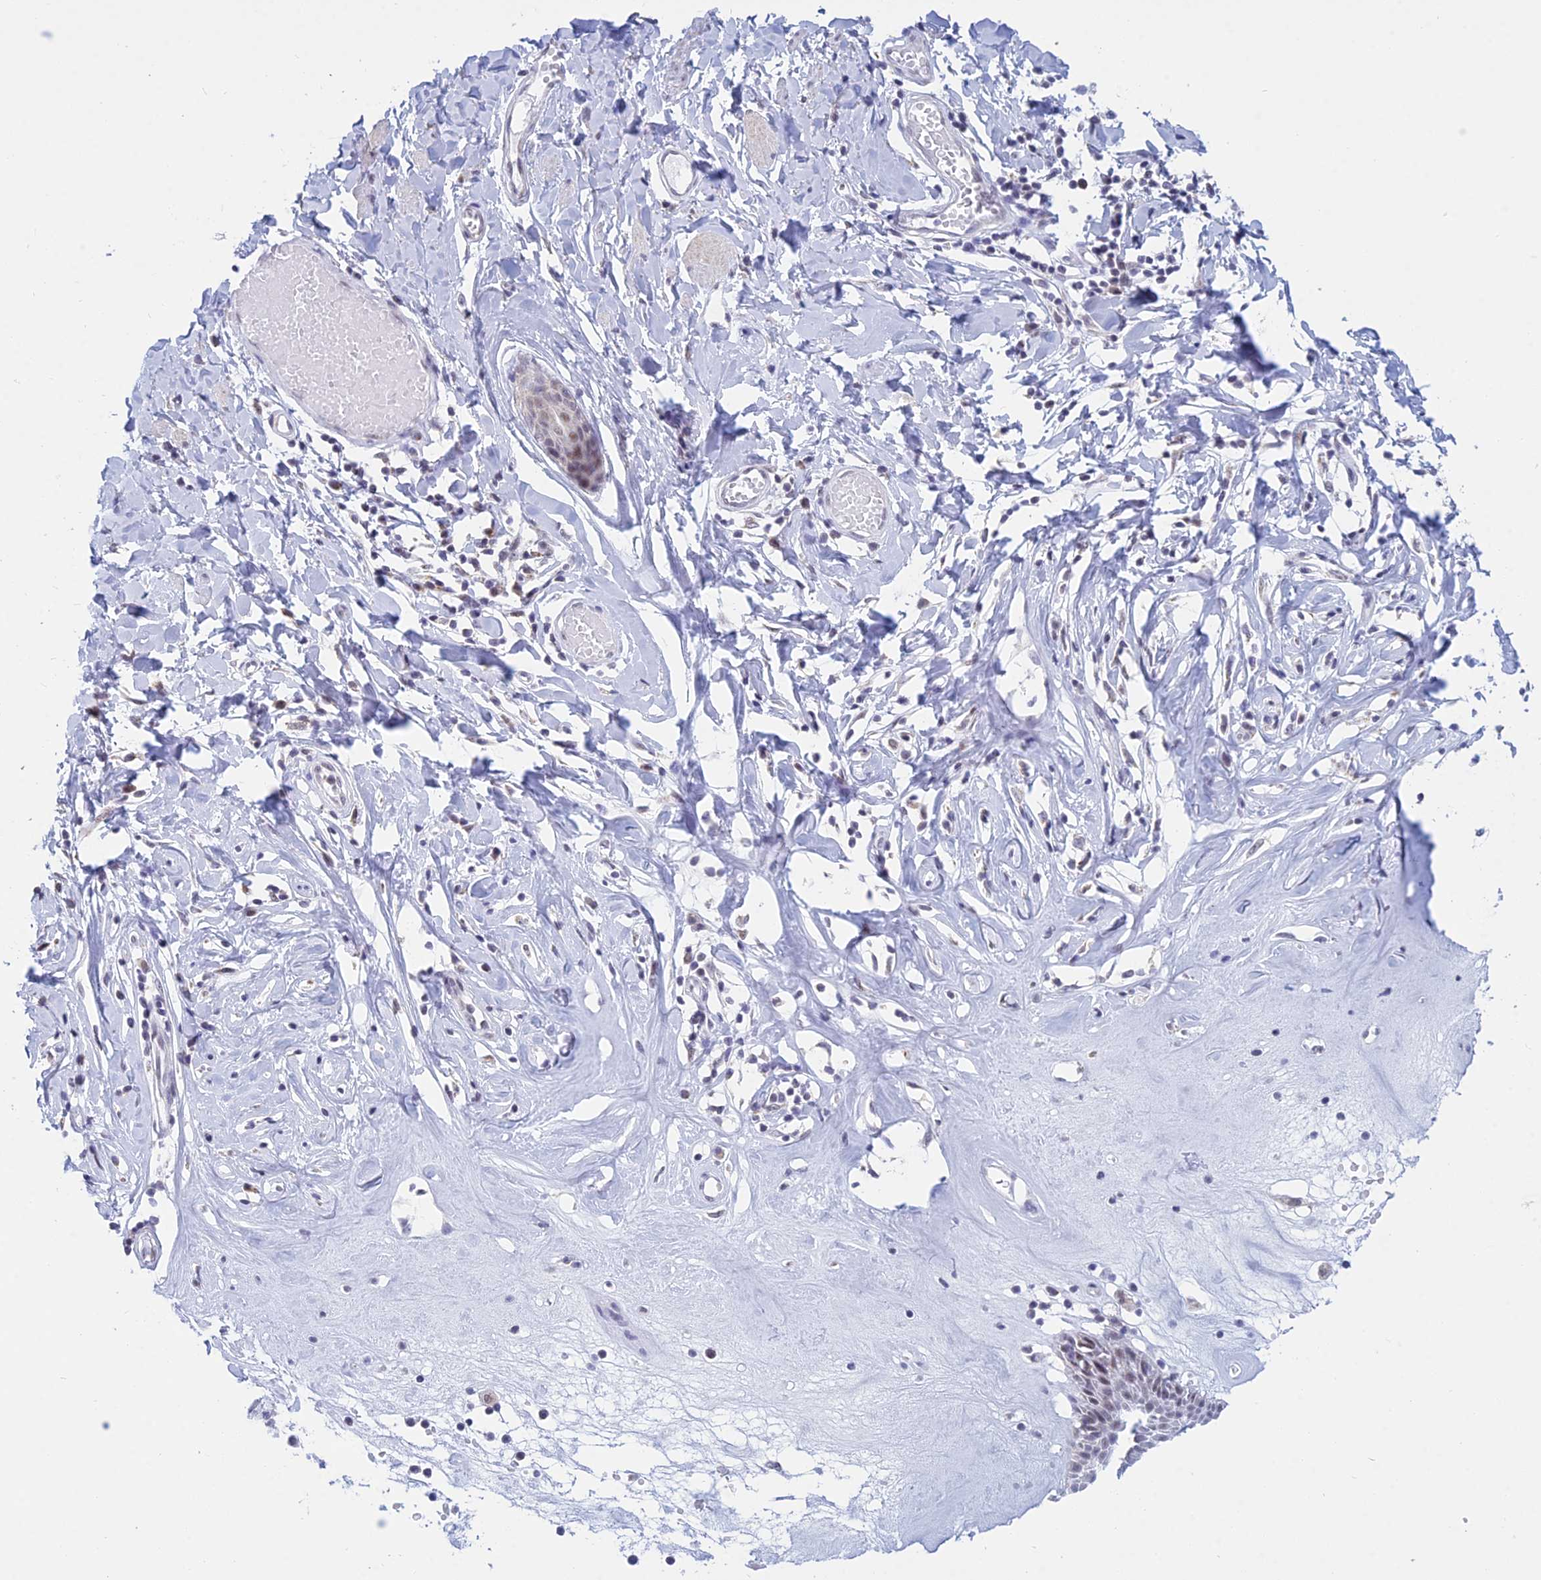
{"staining": {"intensity": "weak", "quantity": "25%-75%", "location": "nuclear"}, "tissue": "skin", "cell_type": "Epidermal cells", "image_type": "normal", "snomed": [{"axis": "morphology", "description": "Normal tissue, NOS"}, {"axis": "morphology", "description": "Inflammation, NOS"}, {"axis": "topography", "description": "Vulva"}], "caption": "Immunohistochemical staining of normal skin displays 25%-75% levels of weak nuclear protein positivity in about 25%-75% of epidermal cells.", "gene": "KLF14", "patient": {"sex": "female", "age": 84}}